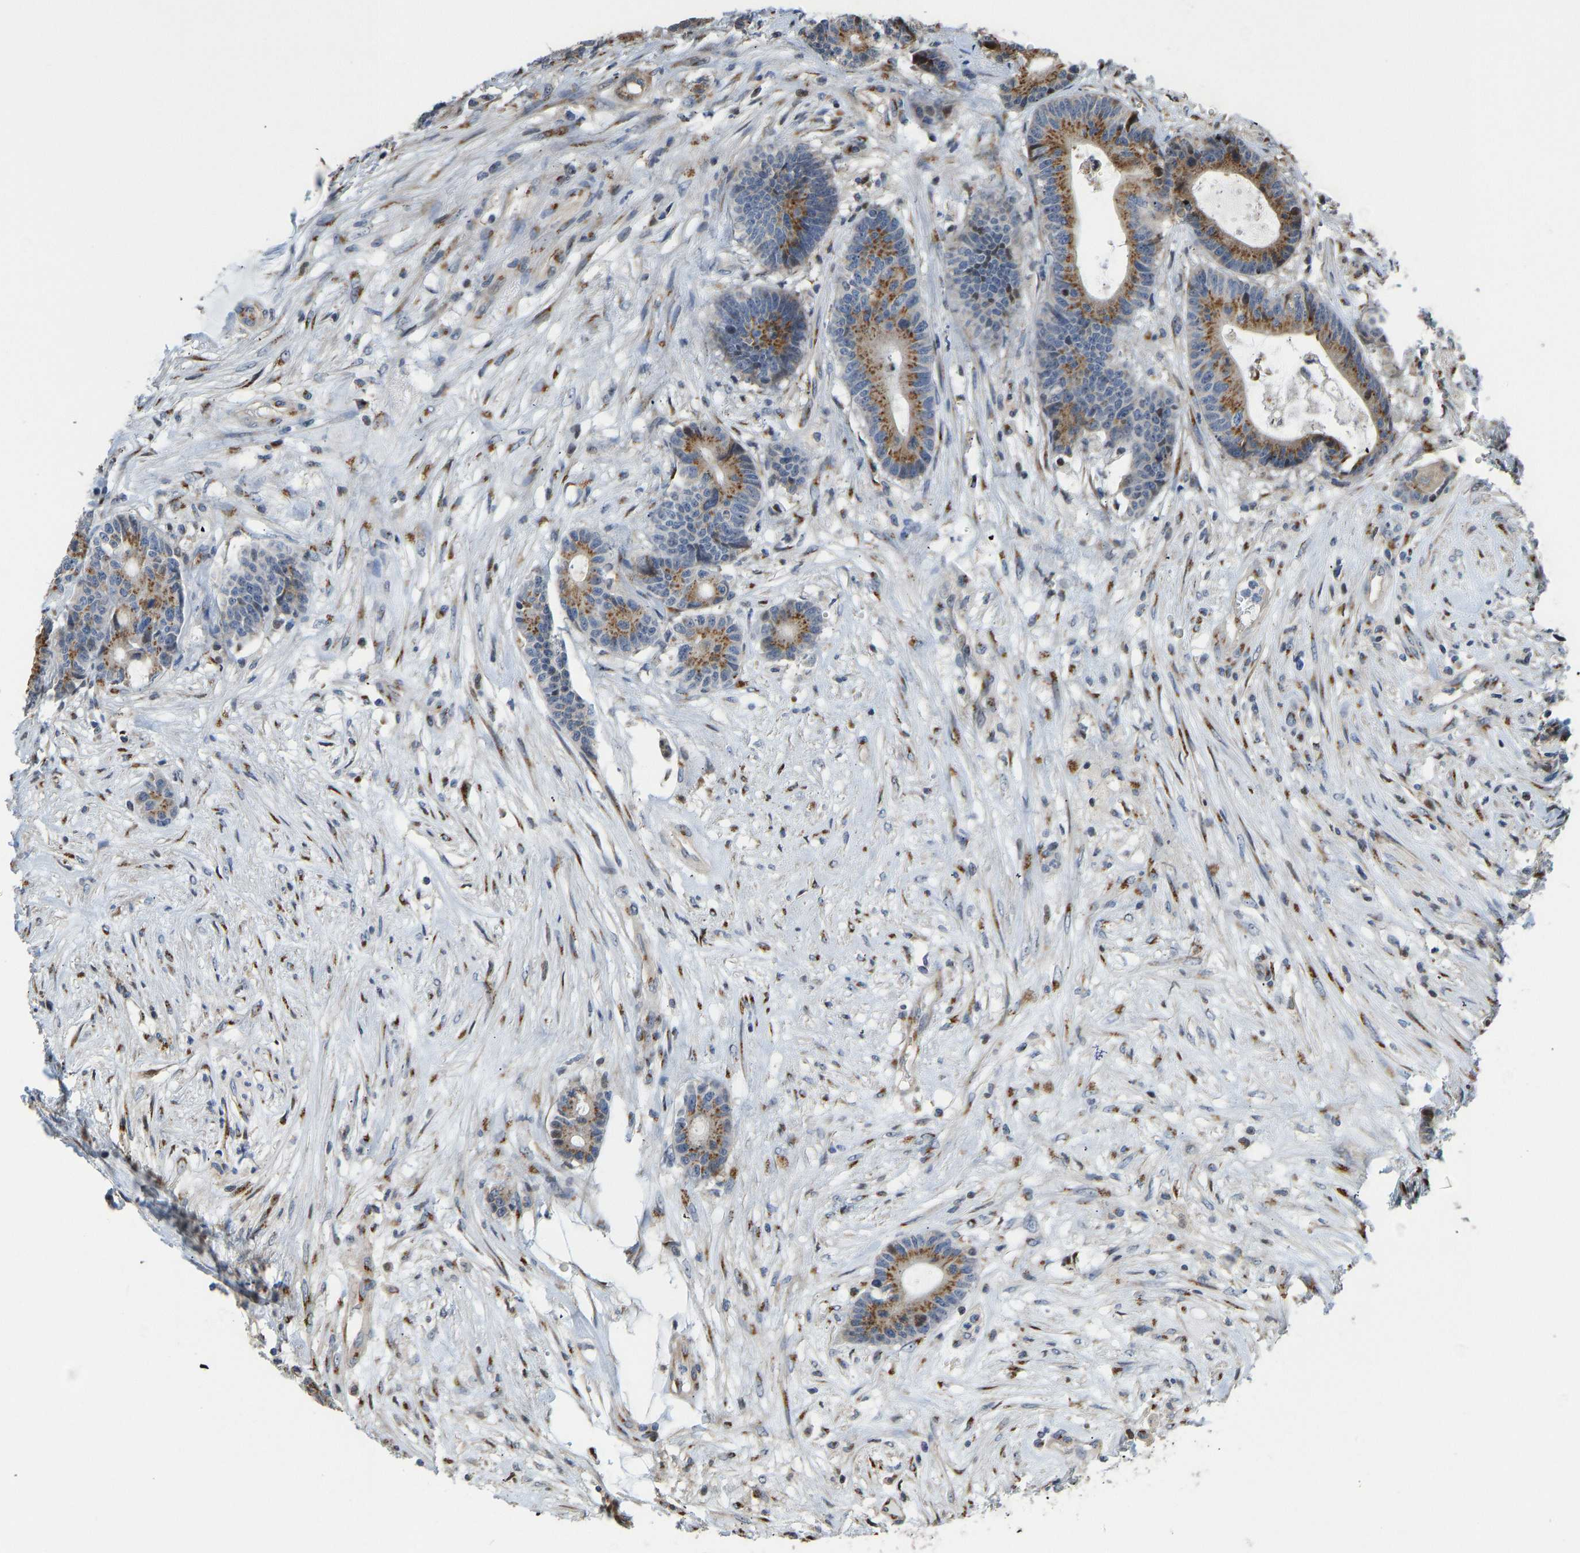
{"staining": {"intensity": "moderate", "quantity": ">75%", "location": "cytoplasmic/membranous"}, "tissue": "colorectal cancer", "cell_type": "Tumor cells", "image_type": "cancer", "snomed": [{"axis": "morphology", "description": "Adenocarcinoma, NOS"}, {"axis": "topography", "description": "Colon"}], "caption": "Tumor cells exhibit medium levels of moderate cytoplasmic/membranous expression in approximately >75% of cells in human colorectal adenocarcinoma.", "gene": "YIPF4", "patient": {"sex": "female", "age": 84}}